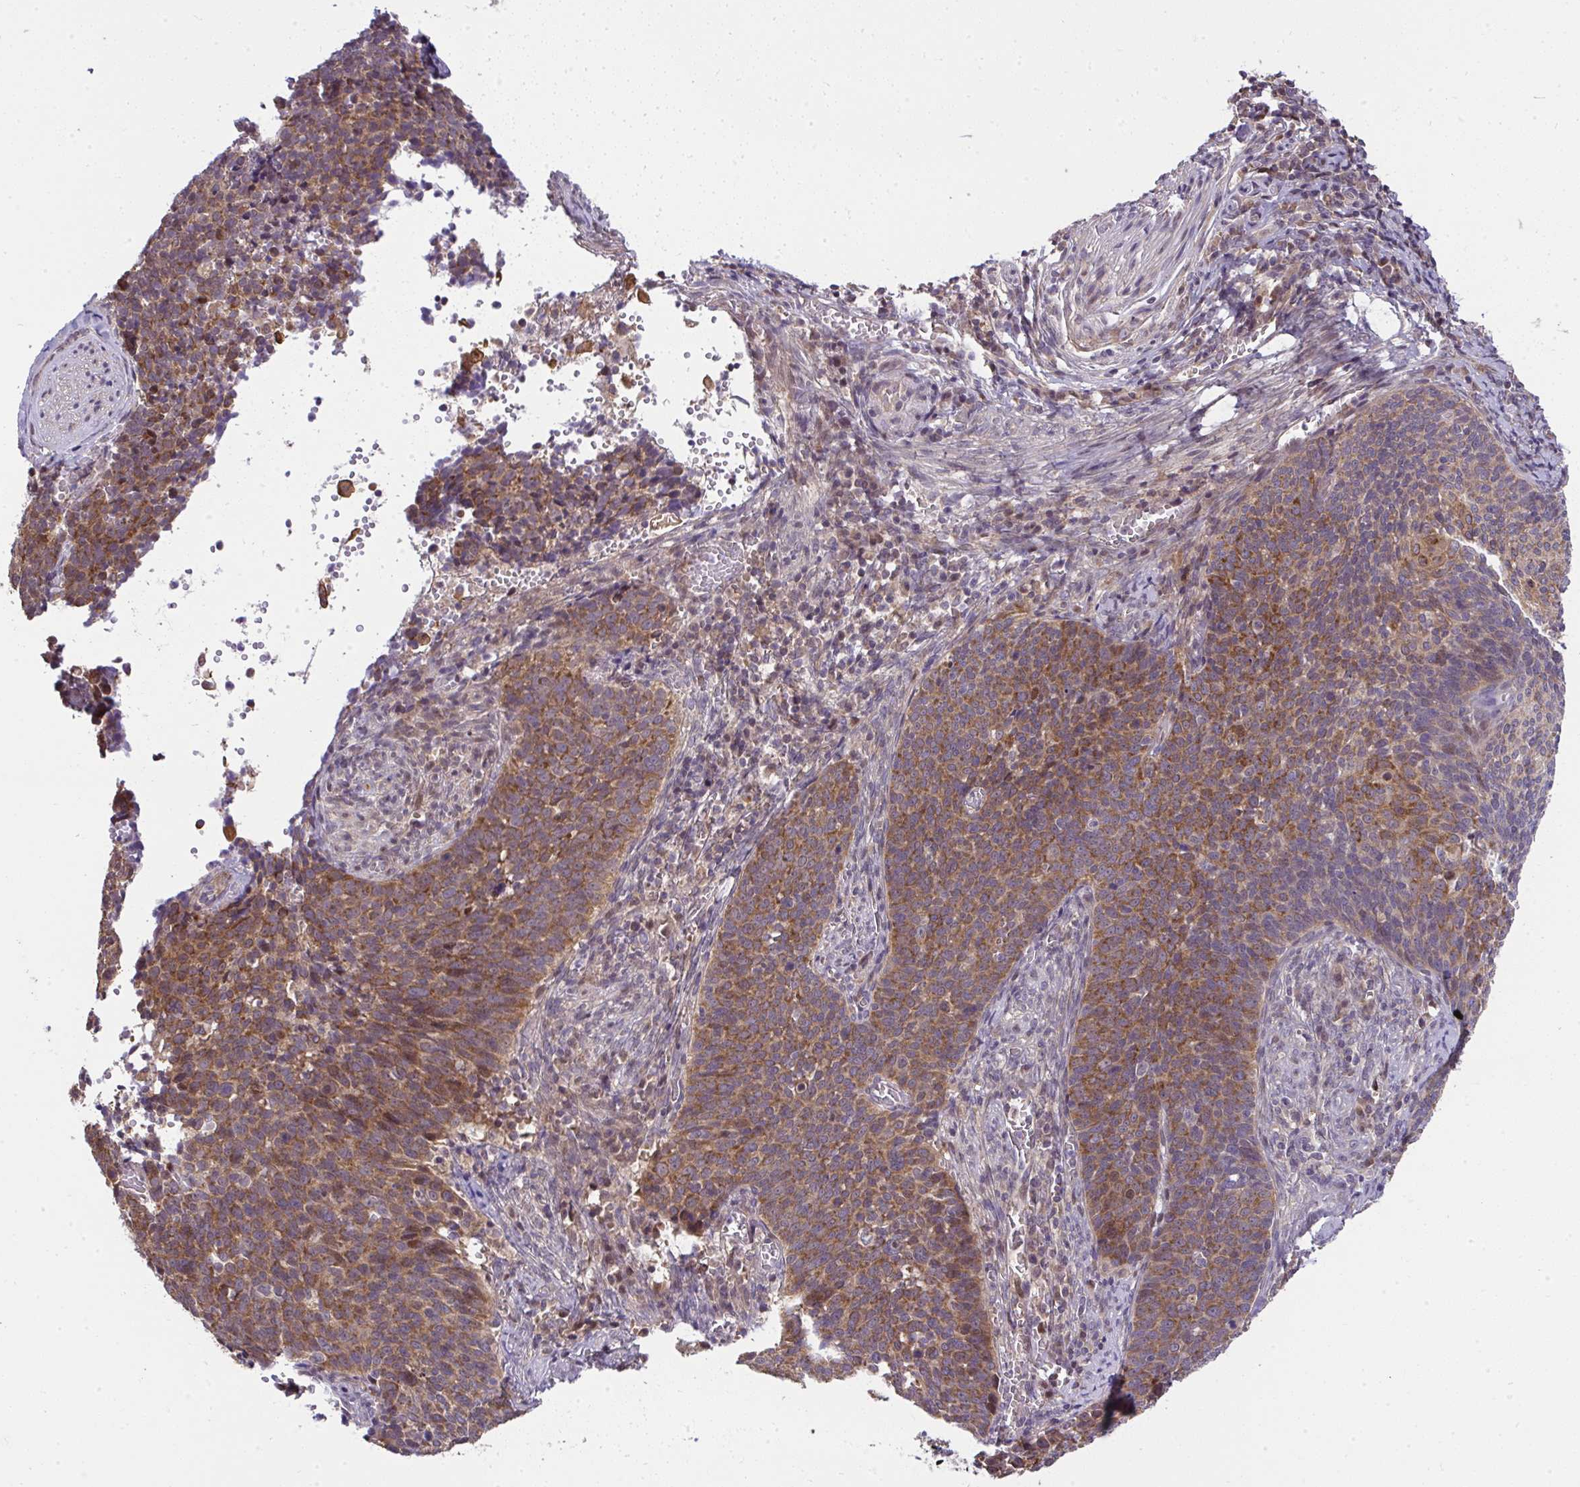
{"staining": {"intensity": "moderate", "quantity": ">75%", "location": "cytoplasmic/membranous"}, "tissue": "cervical cancer", "cell_type": "Tumor cells", "image_type": "cancer", "snomed": [{"axis": "morphology", "description": "Normal tissue, NOS"}, {"axis": "morphology", "description": "Squamous cell carcinoma, NOS"}, {"axis": "topography", "description": "Cervix"}], "caption": "About >75% of tumor cells in cervical squamous cell carcinoma show moderate cytoplasmic/membranous protein positivity as visualized by brown immunohistochemical staining.", "gene": "RDH14", "patient": {"sex": "female", "age": 39}}